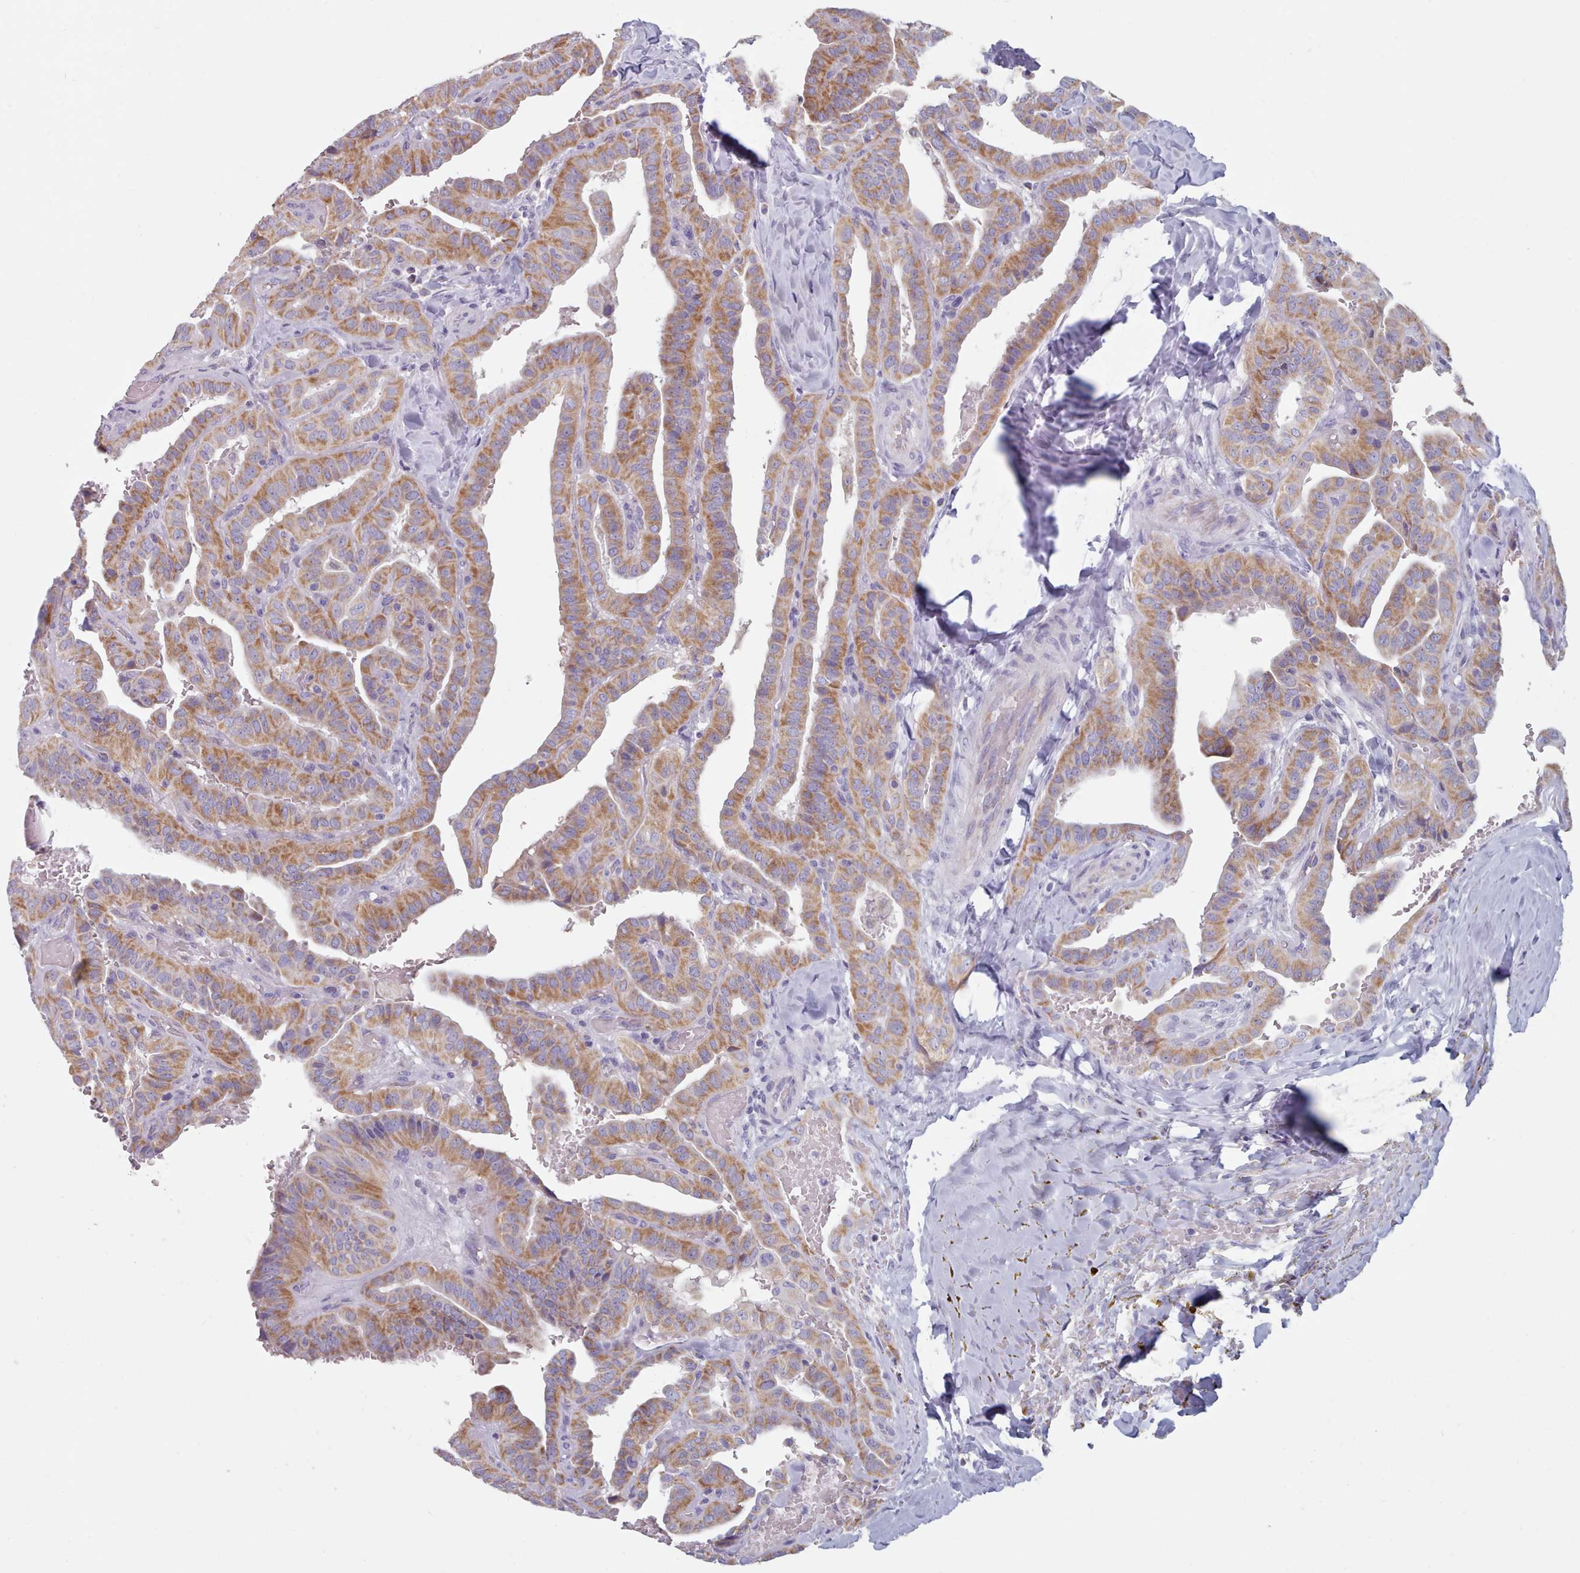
{"staining": {"intensity": "moderate", "quantity": ">75%", "location": "cytoplasmic/membranous"}, "tissue": "thyroid cancer", "cell_type": "Tumor cells", "image_type": "cancer", "snomed": [{"axis": "morphology", "description": "Papillary adenocarcinoma, NOS"}, {"axis": "topography", "description": "Thyroid gland"}], "caption": "Immunohistochemistry (IHC) micrograph of thyroid cancer stained for a protein (brown), which displays medium levels of moderate cytoplasmic/membranous staining in approximately >75% of tumor cells.", "gene": "HAO1", "patient": {"sex": "male", "age": 77}}